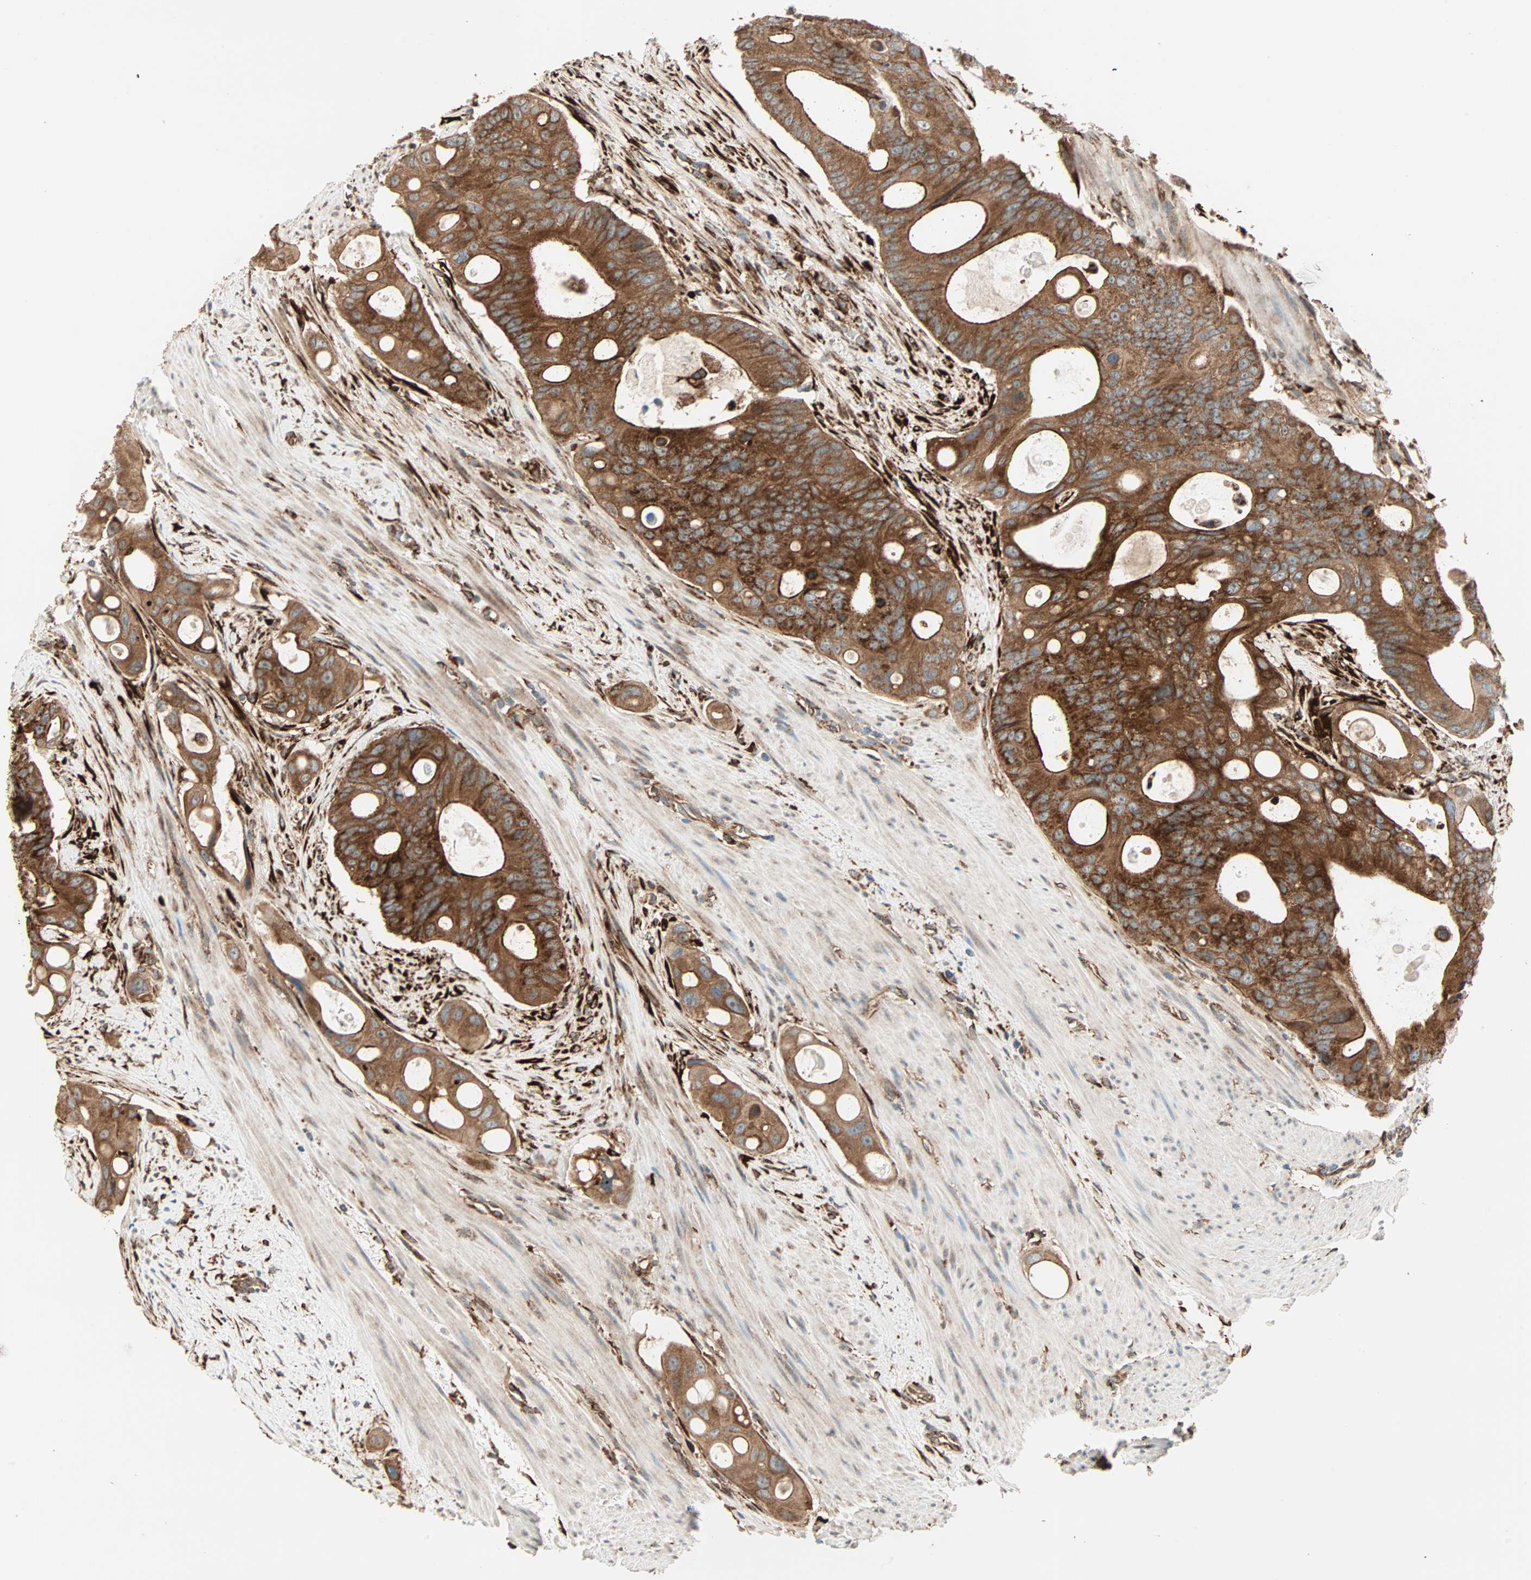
{"staining": {"intensity": "strong", "quantity": ">75%", "location": "cytoplasmic/membranous"}, "tissue": "colorectal cancer", "cell_type": "Tumor cells", "image_type": "cancer", "snomed": [{"axis": "morphology", "description": "Adenocarcinoma, NOS"}, {"axis": "topography", "description": "Colon"}], "caption": "Strong cytoplasmic/membranous protein positivity is present in about >75% of tumor cells in colorectal adenocarcinoma.", "gene": "P4HA1", "patient": {"sex": "female", "age": 57}}